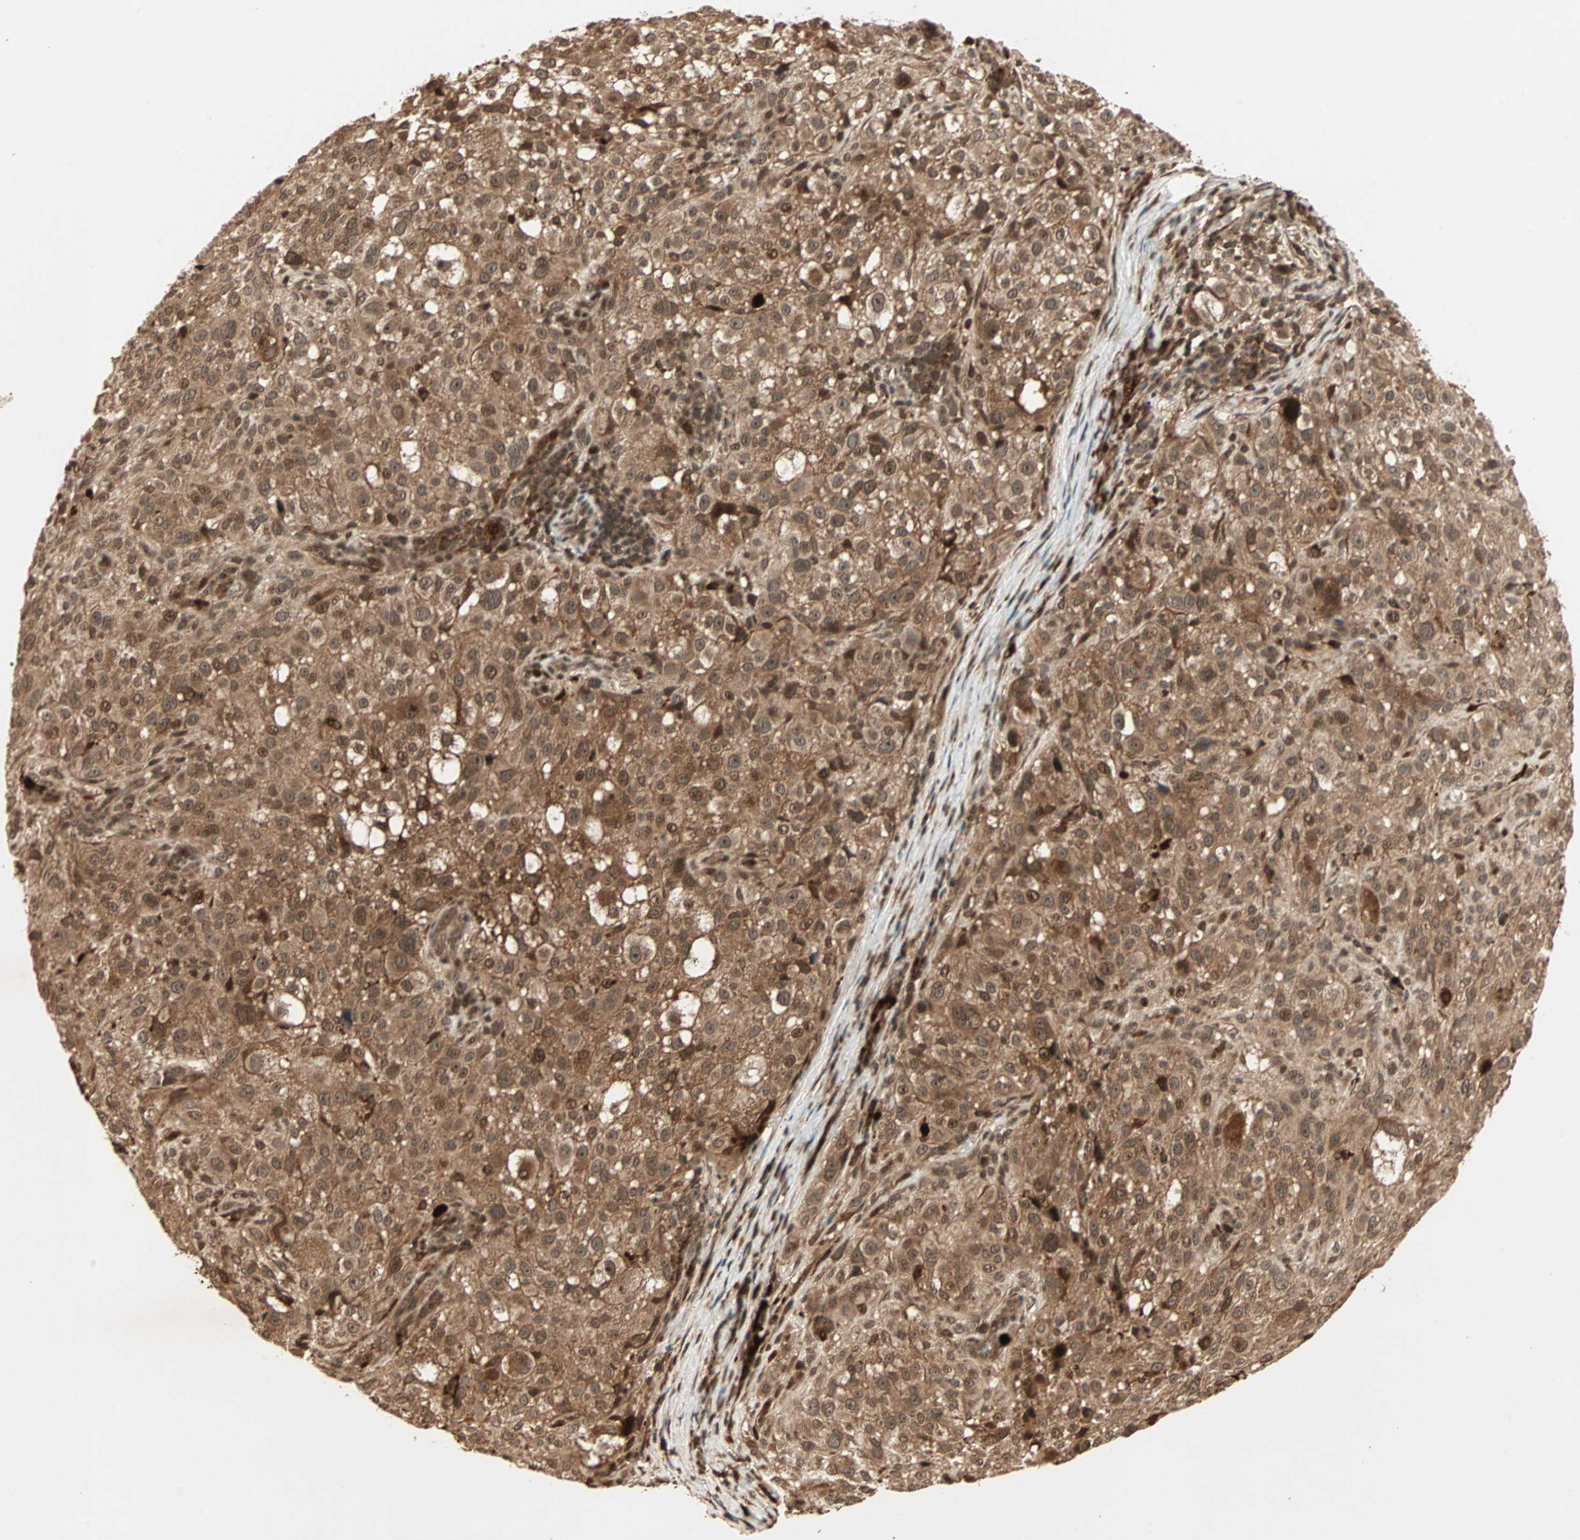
{"staining": {"intensity": "strong", "quantity": ">75%", "location": "cytoplasmic/membranous,nuclear"}, "tissue": "melanoma", "cell_type": "Tumor cells", "image_type": "cancer", "snomed": [{"axis": "morphology", "description": "Necrosis, NOS"}, {"axis": "morphology", "description": "Malignant melanoma, NOS"}, {"axis": "topography", "description": "Skin"}], "caption": "Melanoma tissue displays strong cytoplasmic/membranous and nuclear expression in about >75% of tumor cells", "gene": "RFFL", "patient": {"sex": "female", "age": 87}}